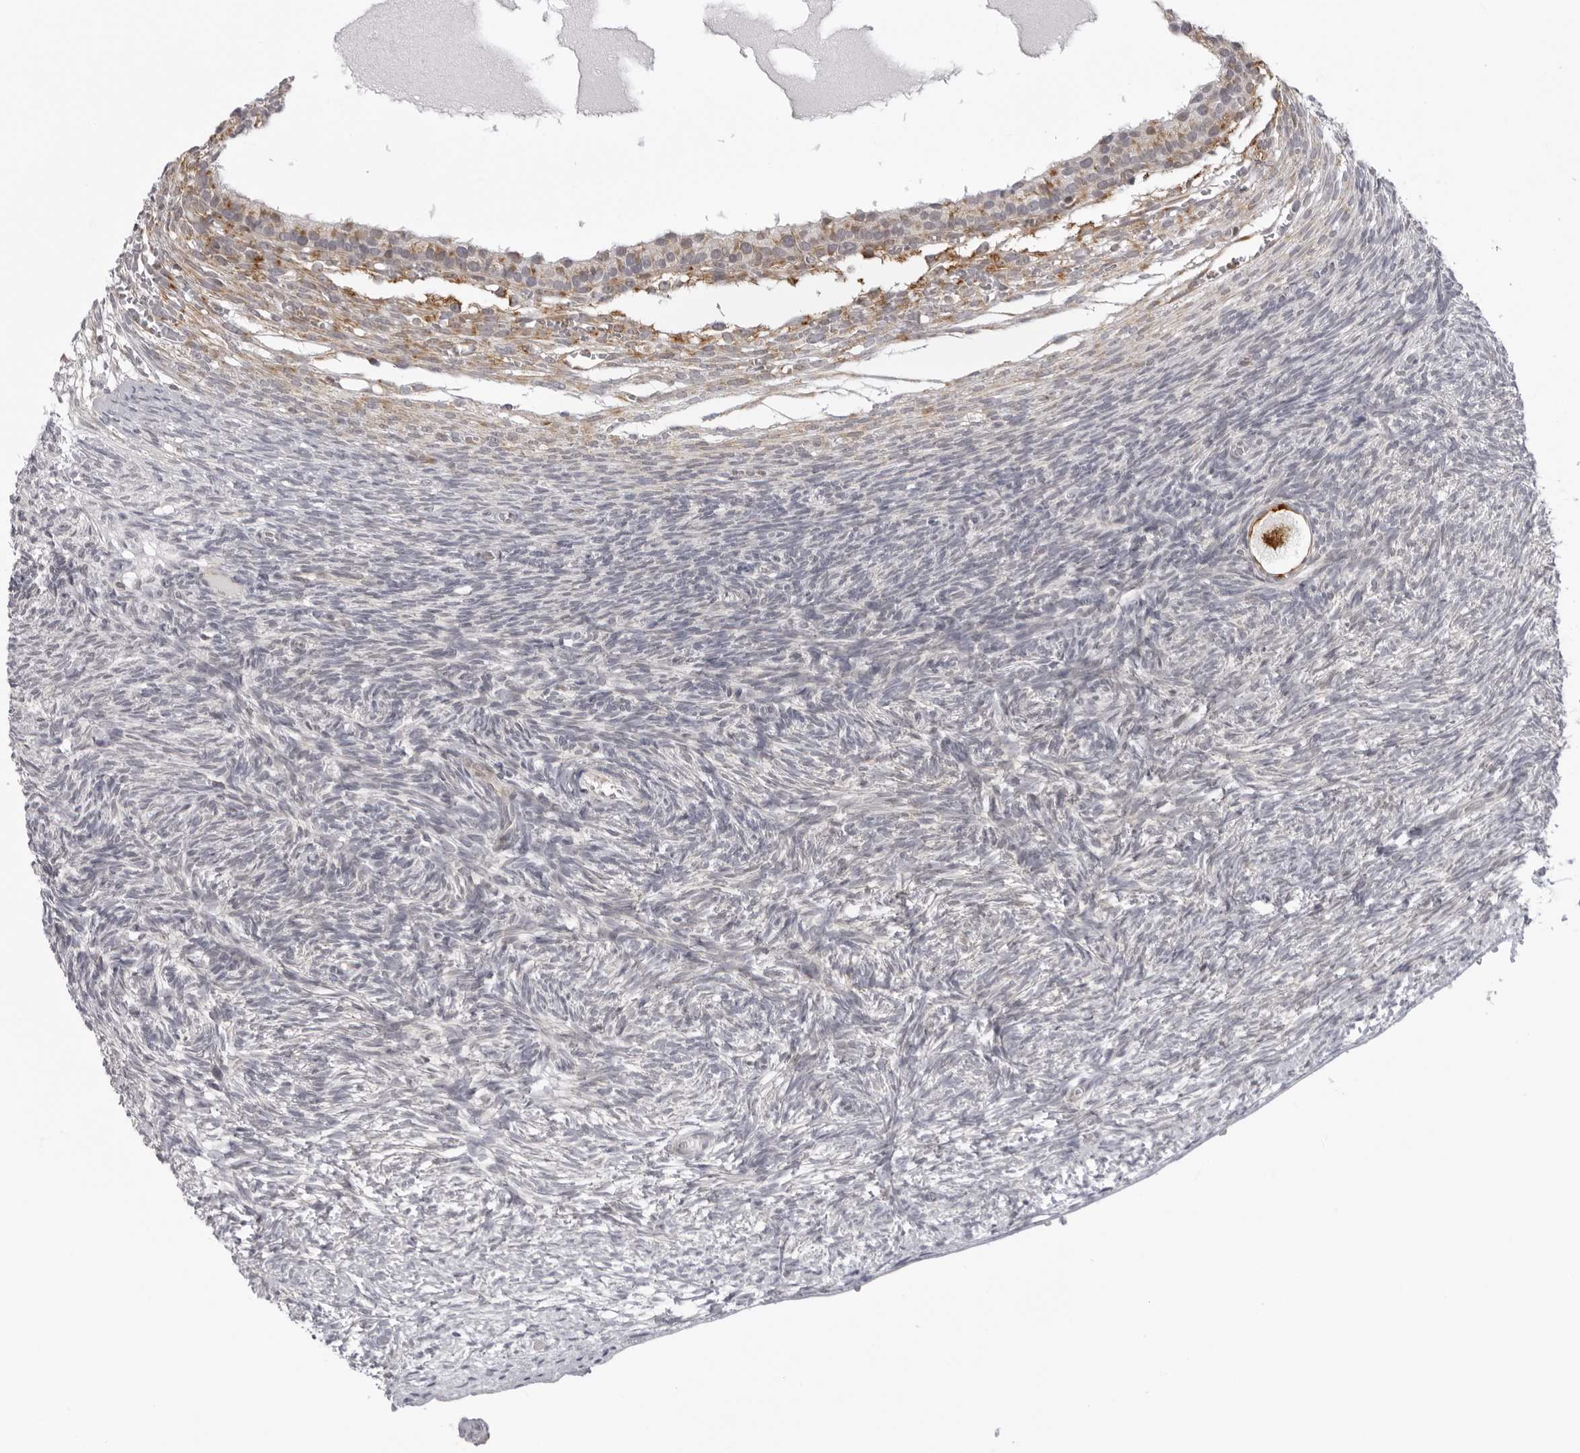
{"staining": {"intensity": "moderate", "quantity": ">75%", "location": "cytoplasmic/membranous"}, "tissue": "ovary", "cell_type": "Follicle cells", "image_type": "normal", "snomed": [{"axis": "morphology", "description": "Normal tissue, NOS"}, {"axis": "topography", "description": "Ovary"}], "caption": "Immunohistochemical staining of normal ovary reveals medium levels of moderate cytoplasmic/membranous positivity in approximately >75% of follicle cells. (DAB (3,3'-diaminobenzidine) IHC, brown staining for protein, blue staining for nuclei).", "gene": "MRPS15", "patient": {"sex": "female", "age": 34}}